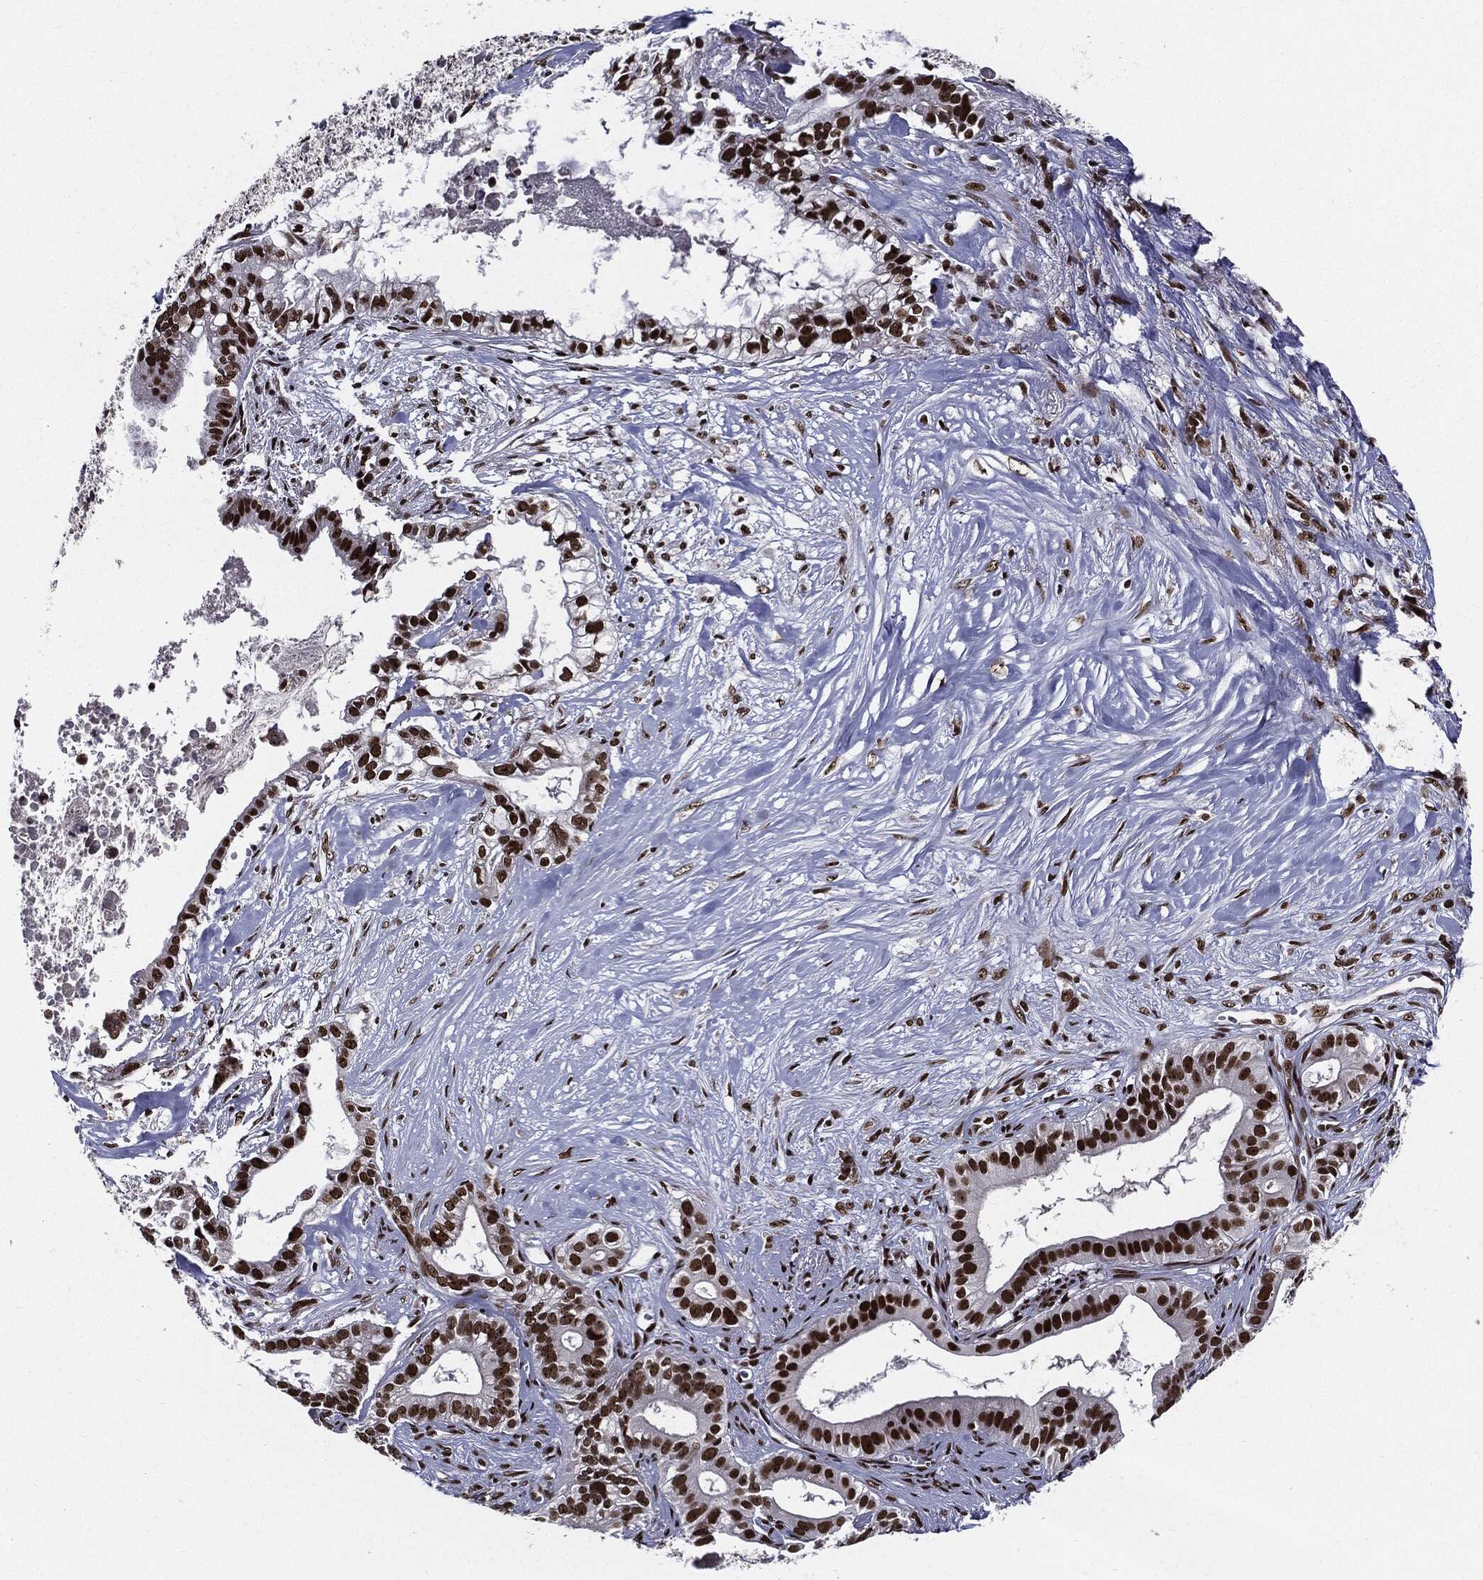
{"staining": {"intensity": "strong", "quantity": ">75%", "location": "nuclear"}, "tissue": "pancreatic cancer", "cell_type": "Tumor cells", "image_type": "cancer", "snomed": [{"axis": "morphology", "description": "Adenocarcinoma, NOS"}, {"axis": "topography", "description": "Pancreas"}], "caption": "Immunohistochemistry (IHC) histopathology image of pancreatic adenocarcinoma stained for a protein (brown), which displays high levels of strong nuclear positivity in approximately >75% of tumor cells.", "gene": "ZFP91", "patient": {"sex": "male", "age": 61}}